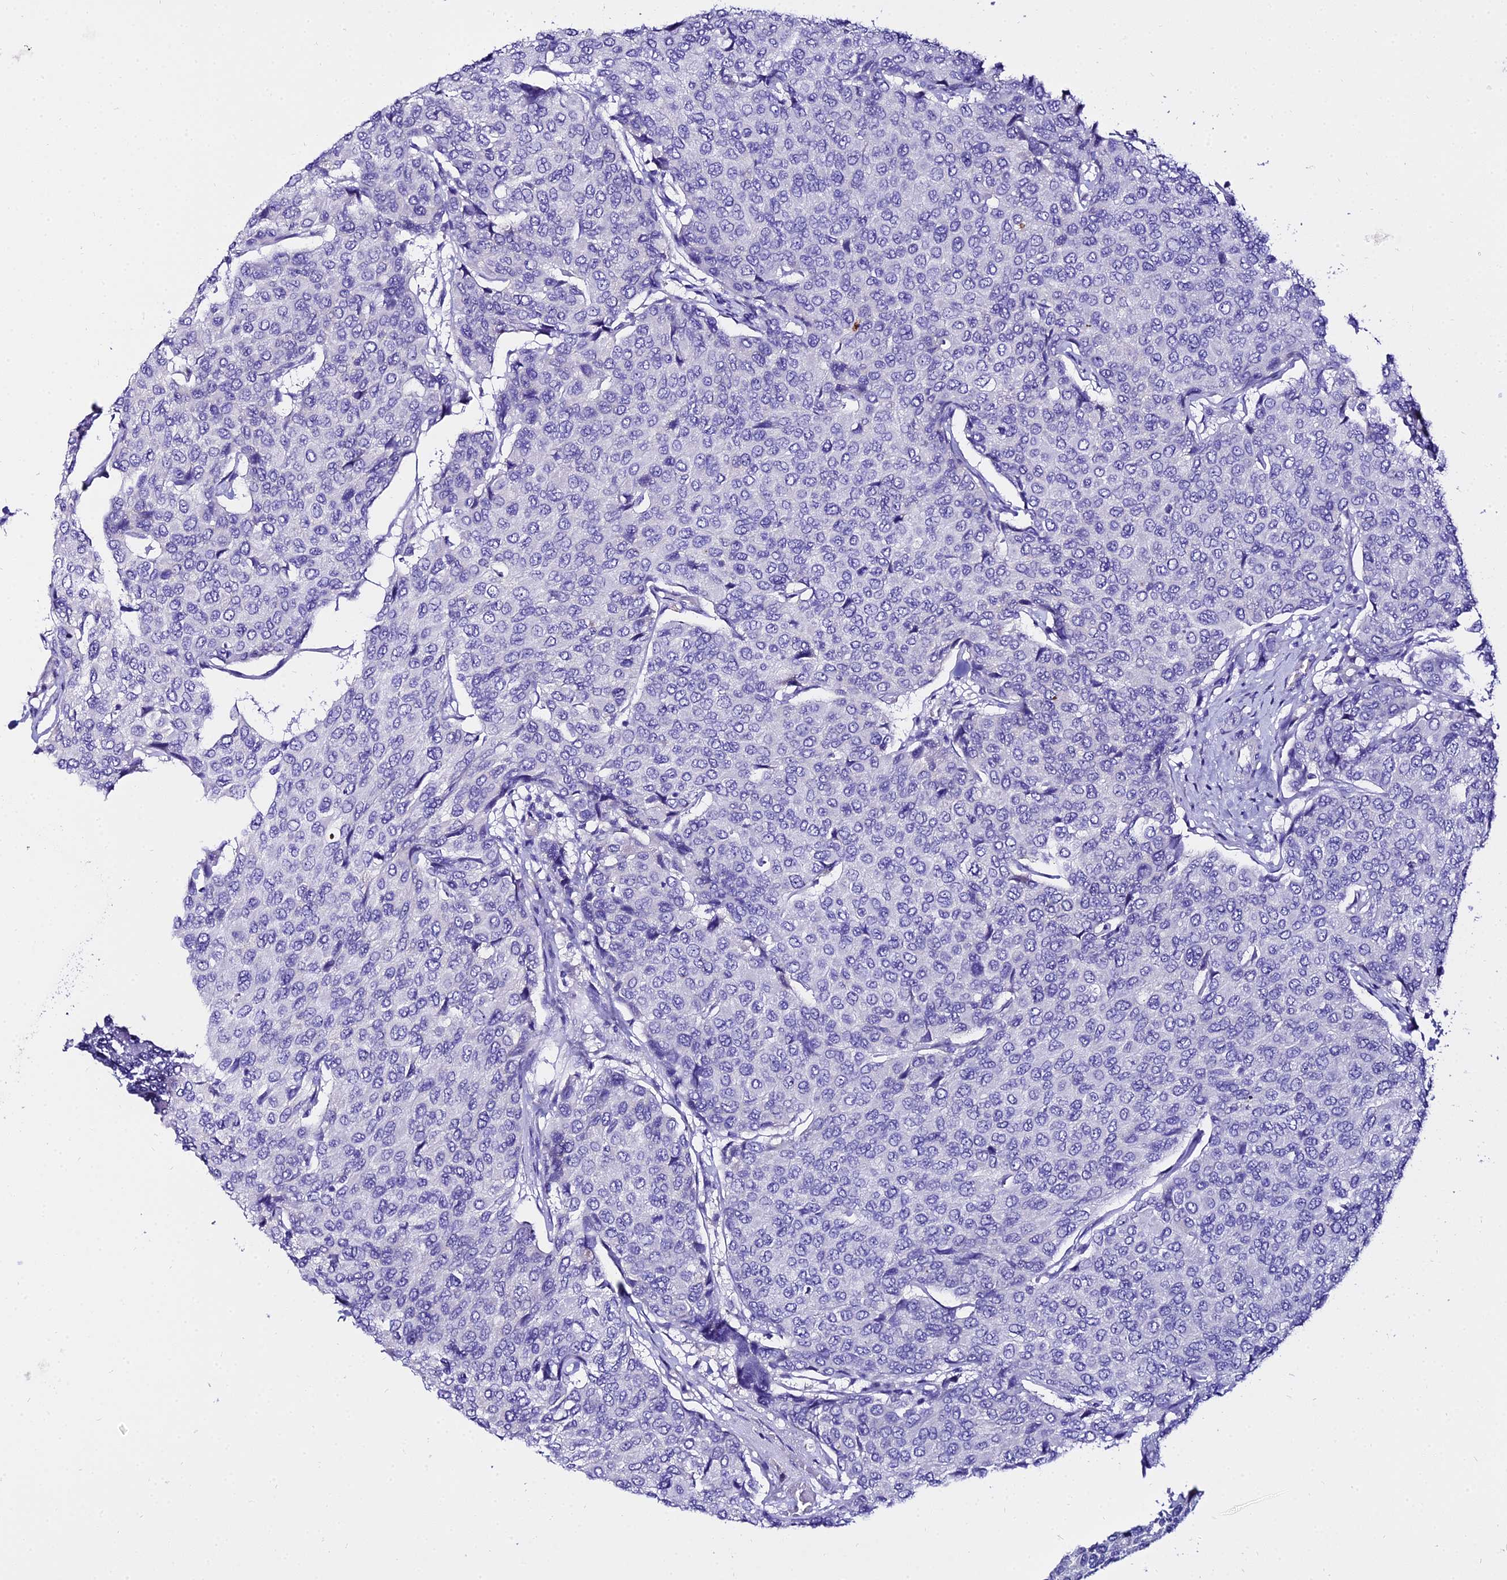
{"staining": {"intensity": "negative", "quantity": "none", "location": "none"}, "tissue": "breast cancer", "cell_type": "Tumor cells", "image_type": "cancer", "snomed": [{"axis": "morphology", "description": "Duct carcinoma"}, {"axis": "topography", "description": "Breast"}], "caption": "The IHC image has no significant staining in tumor cells of breast cancer (invasive ductal carcinoma) tissue.", "gene": "TUBA3D", "patient": {"sex": "female", "age": 55}}